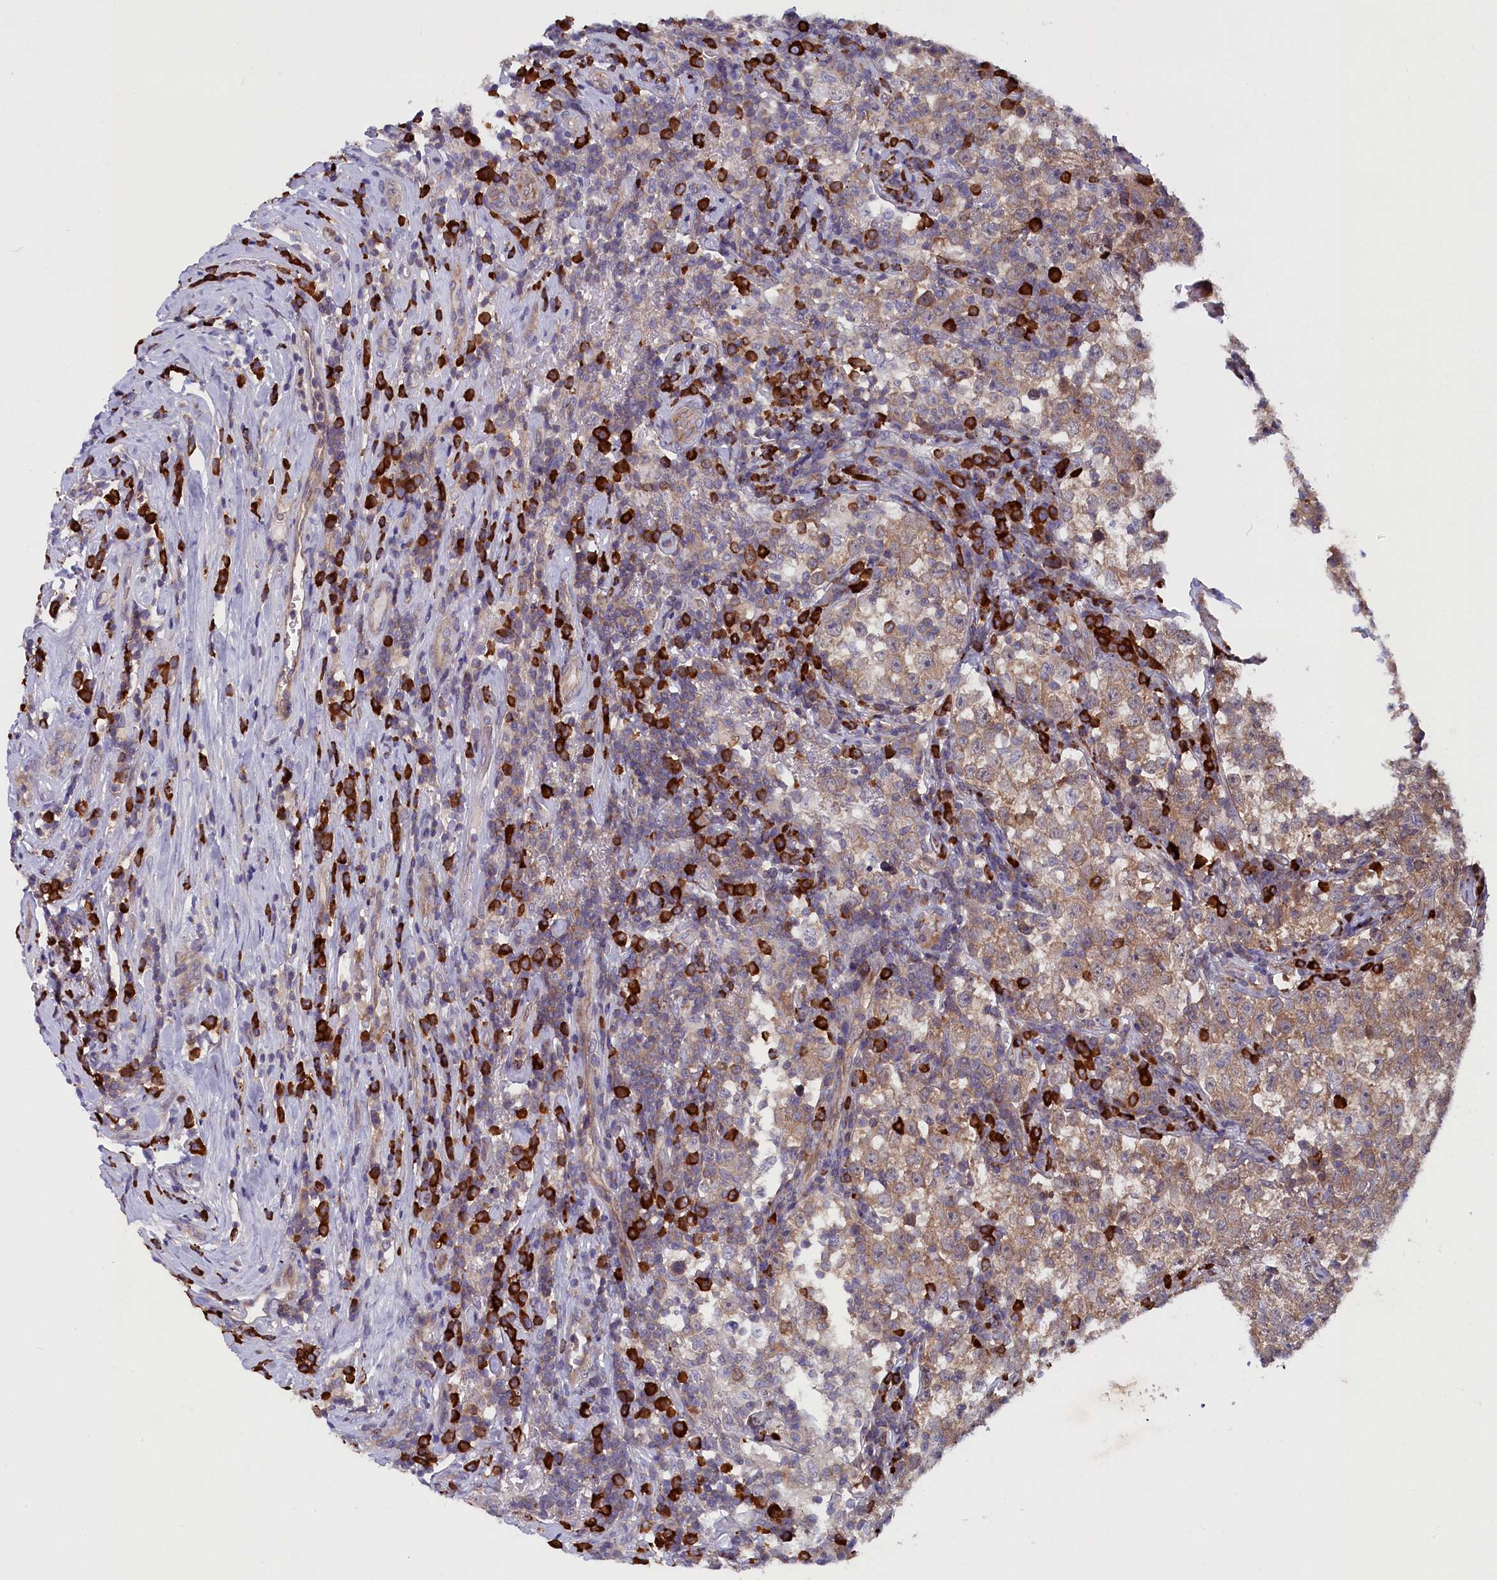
{"staining": {"intensity": "moderate", "quantity": ">75%", "location": "cytoplasmic/membranous"}, "tissue": "testis cancer", "cell_type": "Tumor cells", "image_type": "cancer", "snomed": [{"axis": "morphology", "description": "Normal tissue, NOS"}, {"axis": "morphology", "description": "Seminoma, NOS"}, {"axis": "topography", "description": "Testis"}], "caption": "Immunohistochemistry (IHC) staining of seminoma (testis), which shows medium levels of moderate cytoplasmic/membranous expression in approximately >75% of tumor cells indicating moderate cytoplasmic/membranous protein expression. The staining was performed using DAB (3,3'-diaminobenzidine) (brown) for protein detection and nuclei were counterstained in hematoxylin (blue).", "gene": "JPT2", "patient": {"sex": "male", "age": 43}}